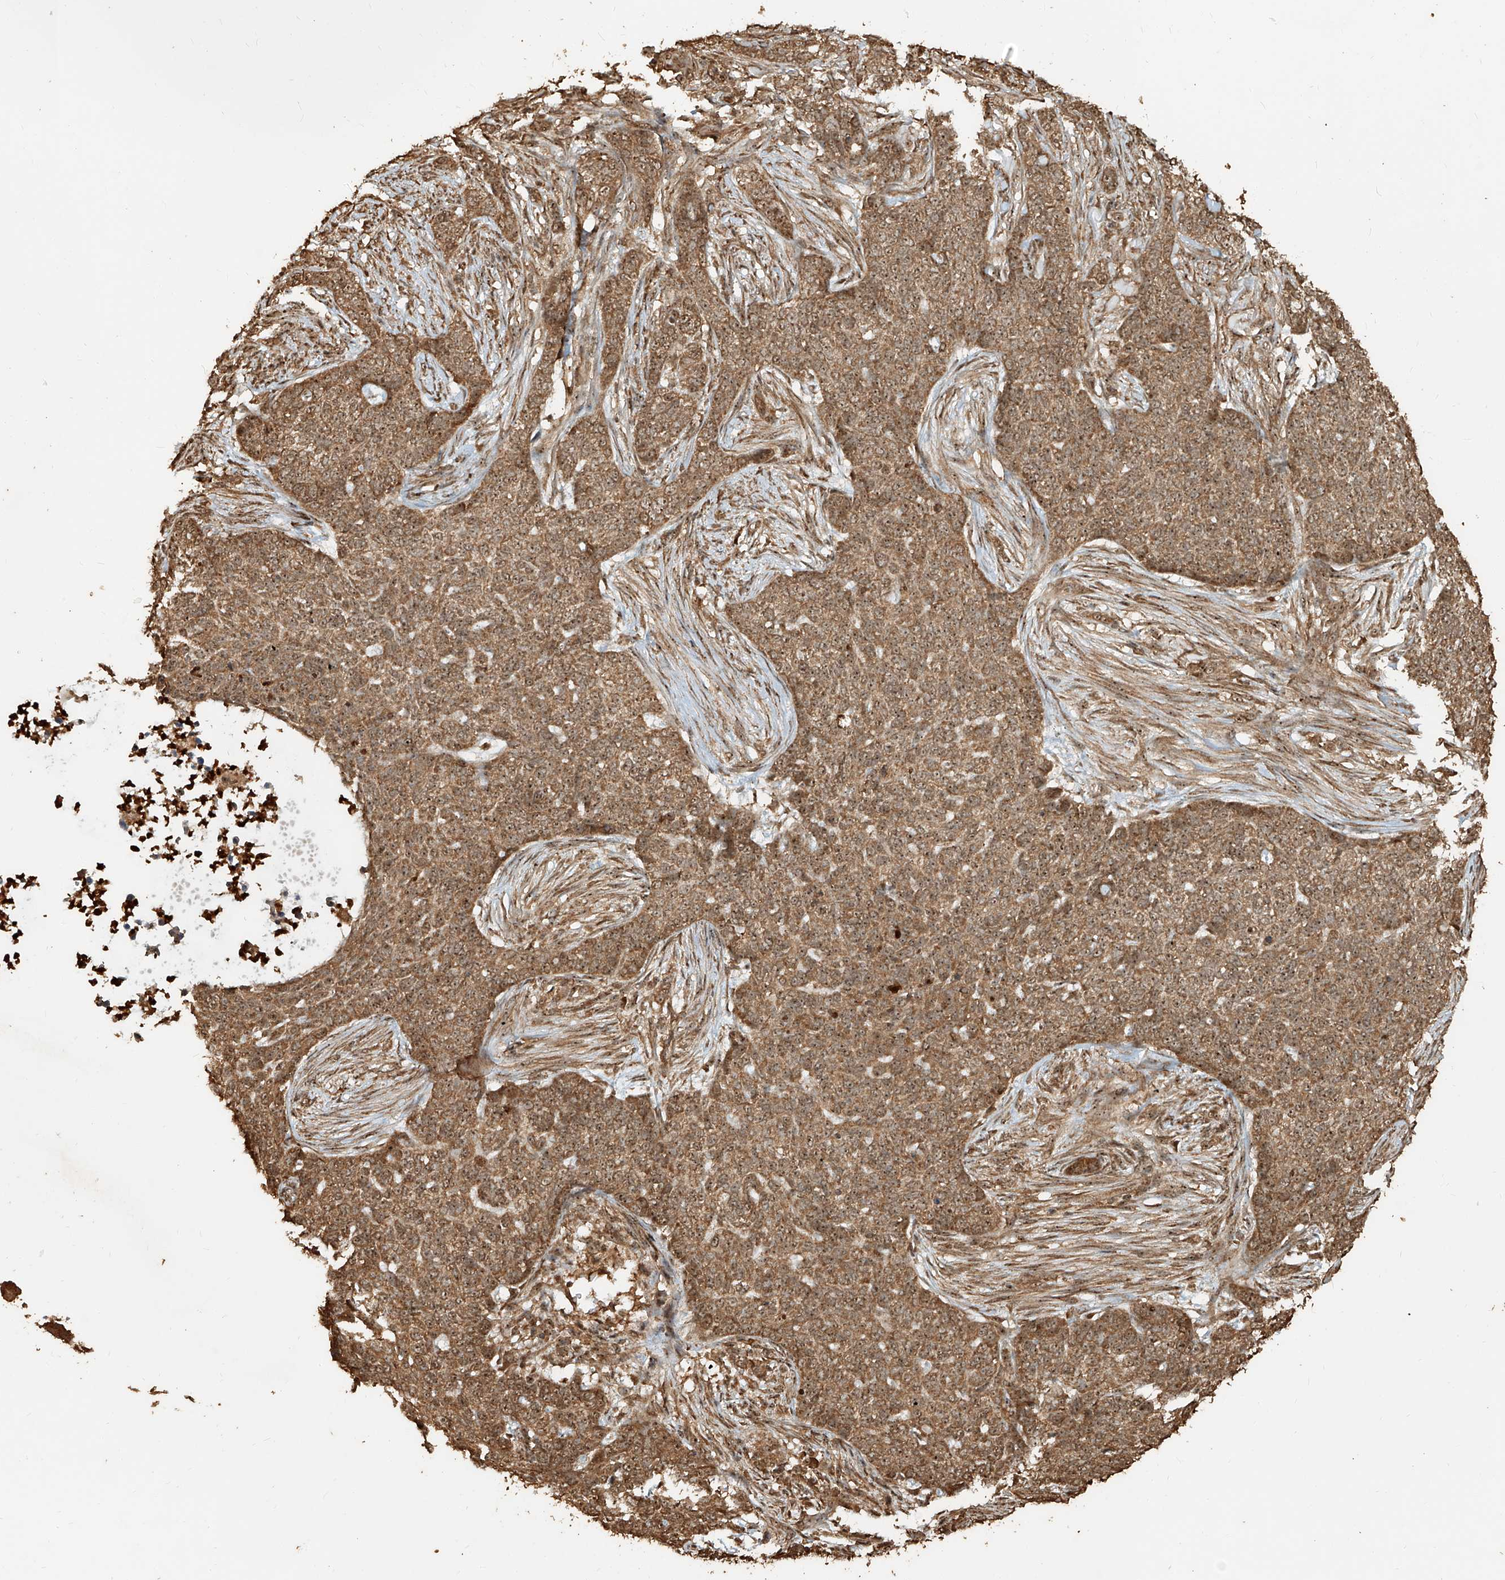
{"staining": {"intensity": "moderate", "quantity": ">75%", "location": "cytoplasmic/membranous,nuclear"}, "tissue": "skin cancer", "cell_type": "Tumor cells", "image_type": "cancer", "snomed": [{"axis": "morphology", "description": "Basal cell carcinoma"}, {"axis": "topography", "description": "Skin"}], "caption": "IHC of basal cell carcinoma (skin) displays medium levels of moderate cytoplasmic/membranous and nuclear positivity in about >75% of tumor cells. (Brightfield microscopy of DAB IHC at high magnification).", "gene": "ZNF660", "patient": {"sex": "male", "age": 85}}